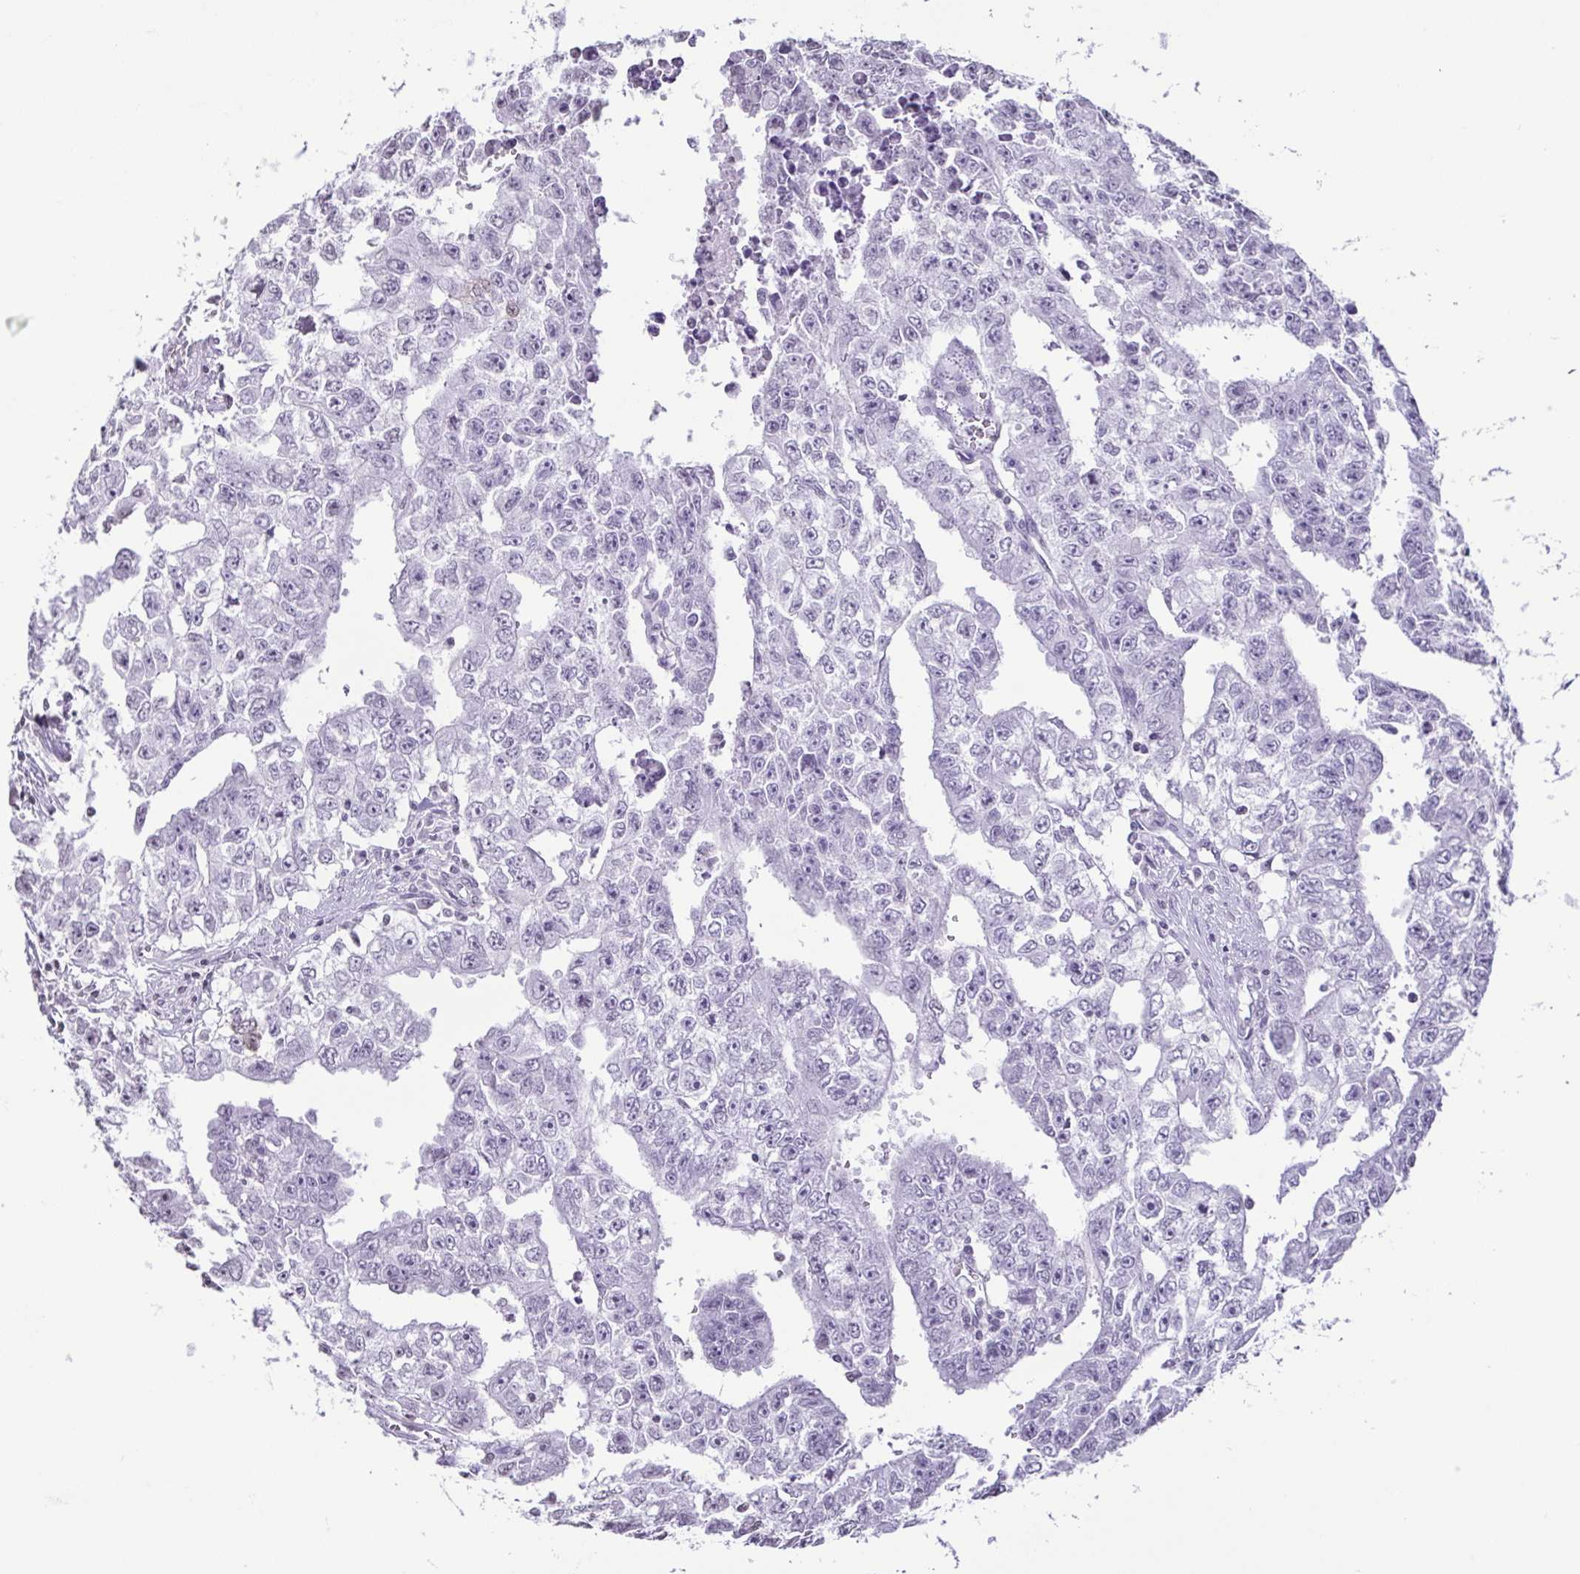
{"staining": {"intensity": "negative", "quantity": "none", "location": "none"}, "tissue": "testis cancer", "cell_type": "Tumor cells", "image_type": "cancer", "snomed": [{"axis": "morphology", "description": "Carcinoma, Embryonal, NOS"}, {"axis": "morphology", "description": "Teratoma, malignant, NOS"}, {"axis": "topography", "description": "Testis"}], "caption": "Immunohistochemistry (IHC) photomicrograph of neoplastic tissue: human malignant teratoma (testis) stained with DAB reveals no significant protein positivity in tumor cells.", "gene": "VCY1B", "patient": {"sex": "male", "age": 24}}